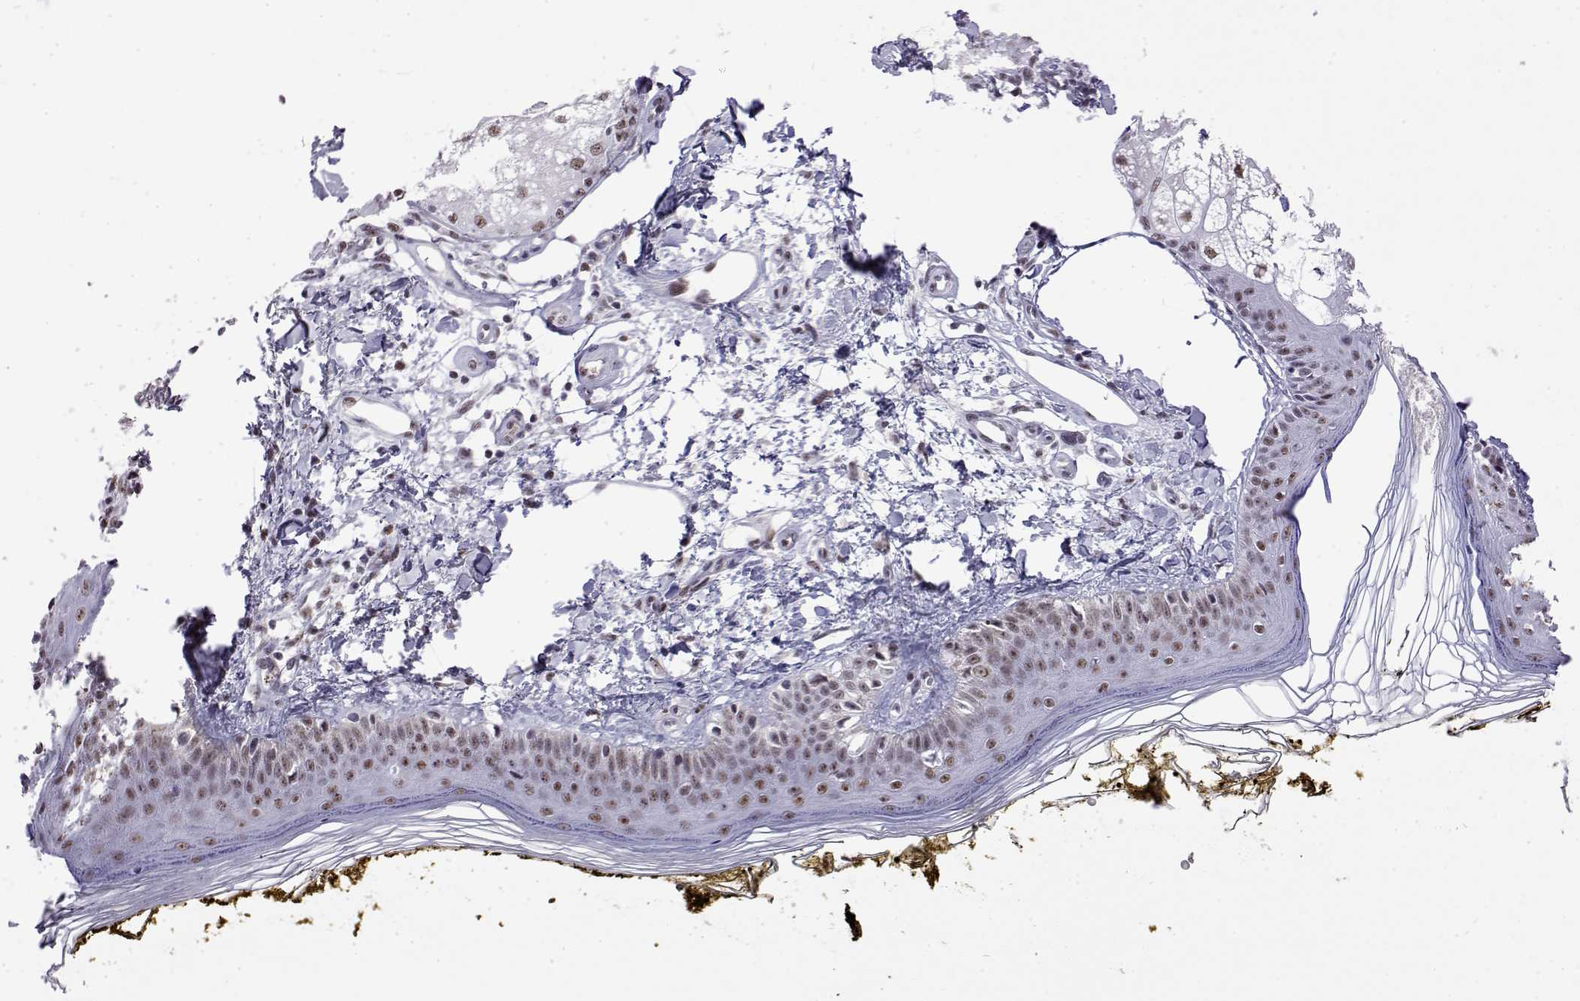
{"staining": {"intensity": "negative", "quantity": "none", "location": "none"}, "tissue": "skin", "cell_type": "Fibroblasts", "image_type": "normal", "snomed": [{"axis": "morphology", "description": "Normal tissue, NOS"}, {"axis": "topography", "description": "Skin"}], "caption": "Immunohistochemical staining of unremarkable human skin exhibits no significant expression in fibroblasts. (Immunohistochemistry, brightfield microscopy, high magnification).", "gene": "POLDIP3", "patient": {"sex": "male", "age": 76}}